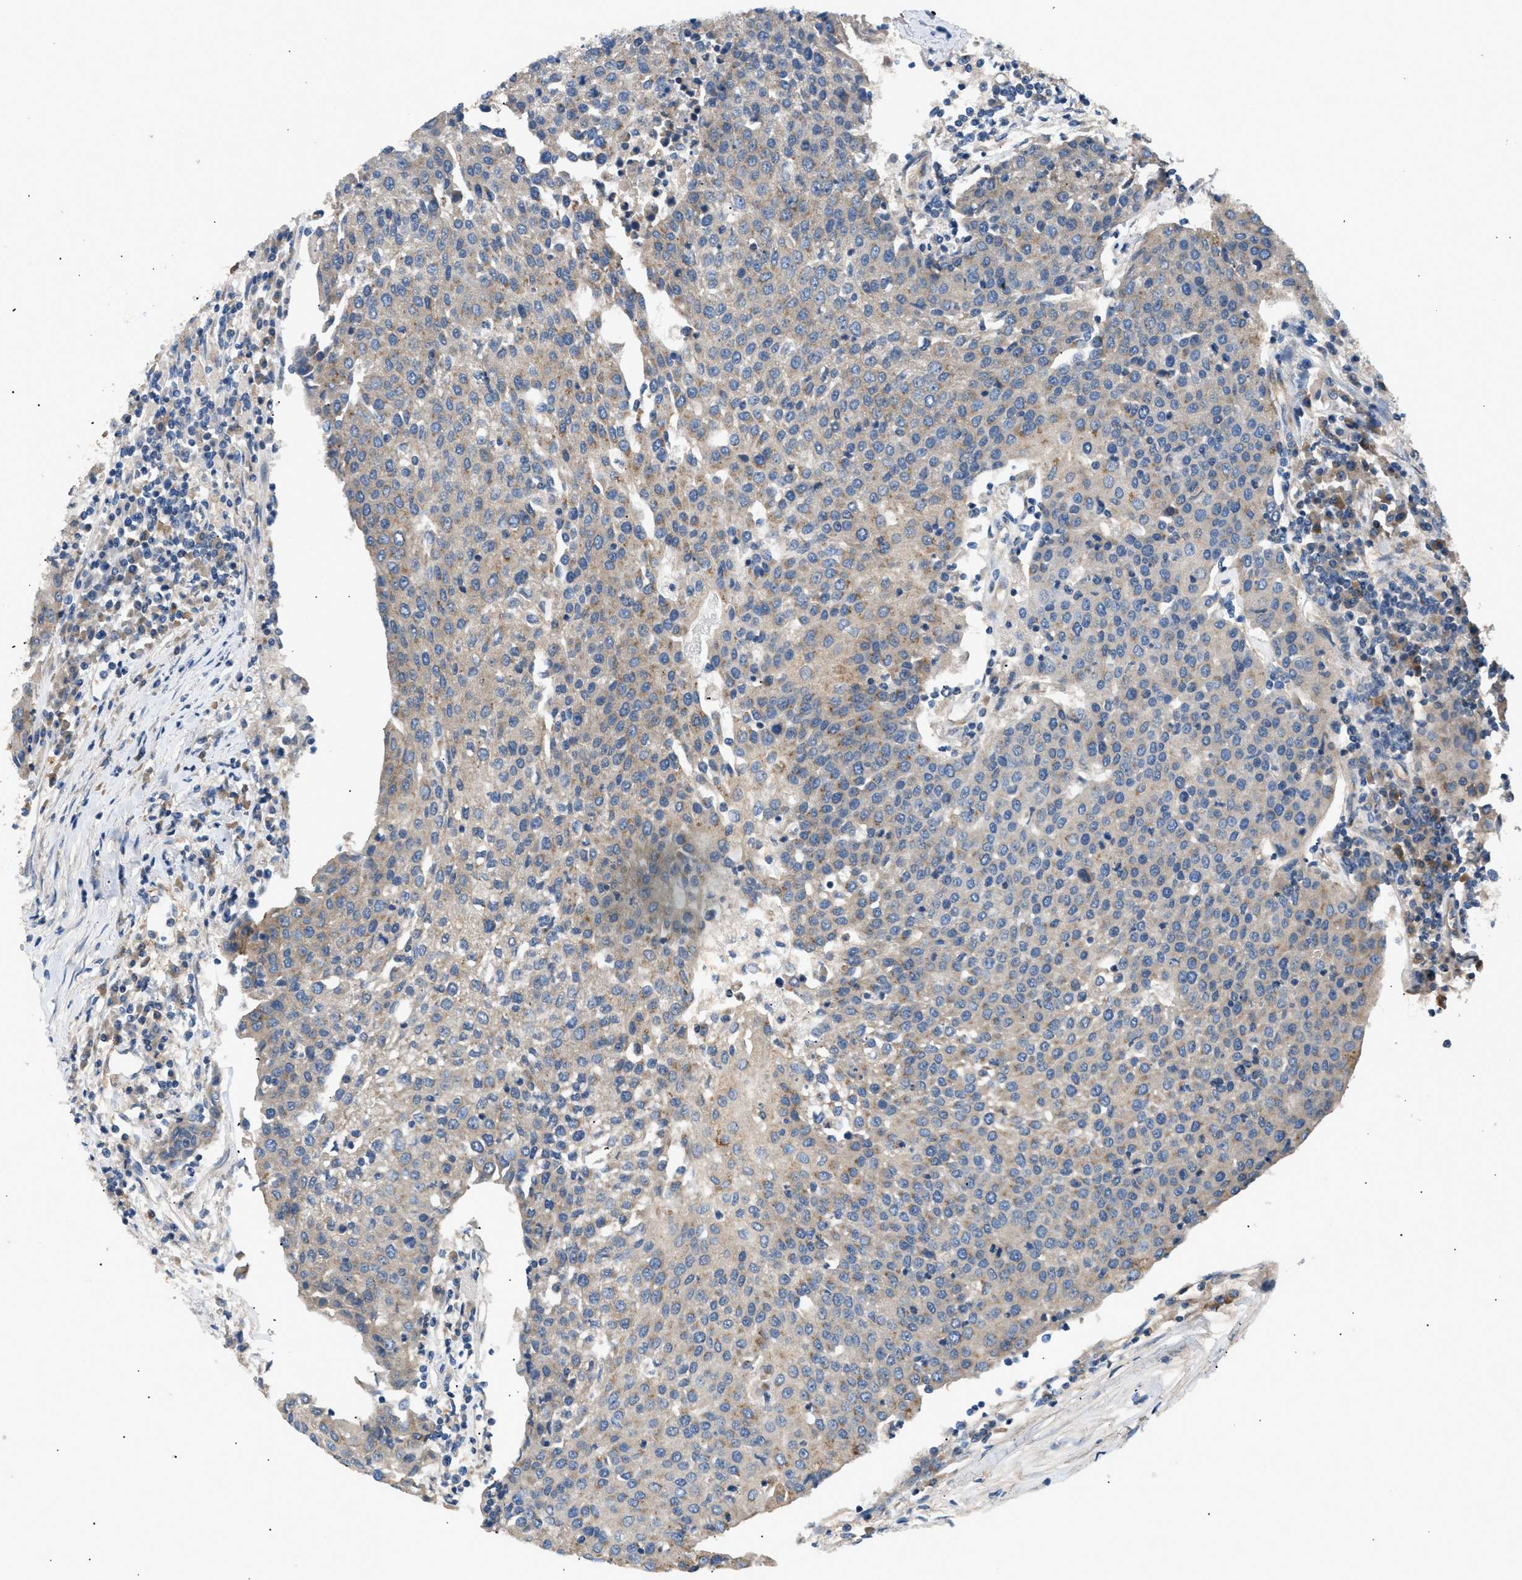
{"staining": {"intensity": "weak", "quantity": ">75%", "location": "cytoplasmic/membranous"}, "tissue": "urothelial cancer", "cell_type": "Tumor cells", "image_type": "cancer", "snomed": [{"axis": "morphology", "description": "Urothelial carcinoma, High grade"}, {"axis": "topography", "description": "Urinary bladder"}], "caption": "Urothelial cancer stained for a protein demonstrates weak cytoplasmic/membranous positivity in tumor cells. (IHC, brightfield microscopy, high magnification).", "gene": "LYSMD3", "patient": {"sex": "female", "age": 85}}